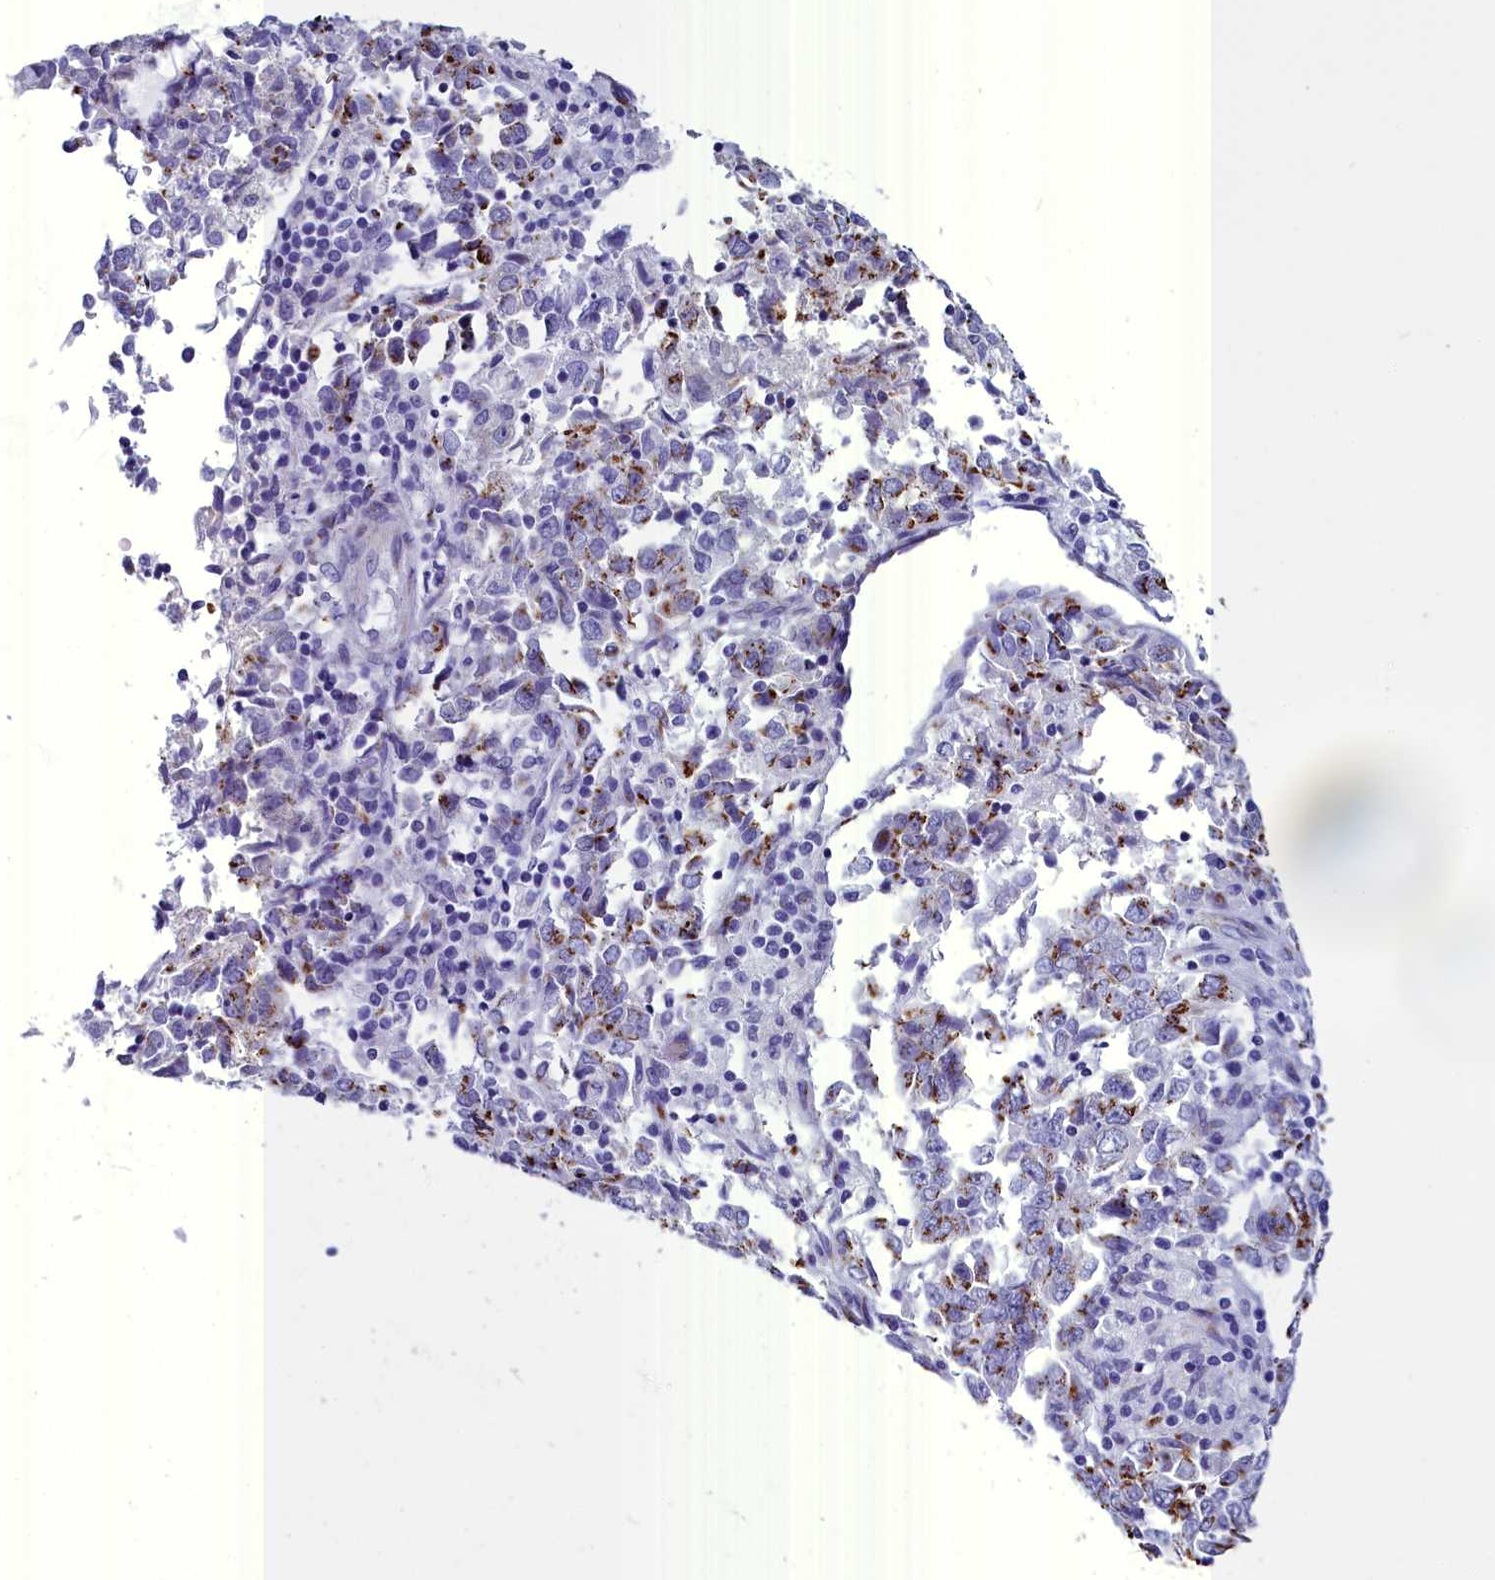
{"staining": {"intensity": "strong", "quantity": ">75%", "location": "cytoplasmic/membranous"}, "tissue": "endometrial cancer", "cell_type": "Tumor cells", "image_type": "cancer", "snomed": [{"axis": "morphology", "description": "Adenocarcinoma, NOS"}, {"axis": "topography", "description": "Endometrium"}], "caption": "Endometrial adenocarcinoma tissue shows strong cytoplasmic/membranous positivity in approximately >75% of tumor cells Nuclei are stained in blue.", "gene": "AP3B2", "patient": {"sex": "female", "age": 80}}